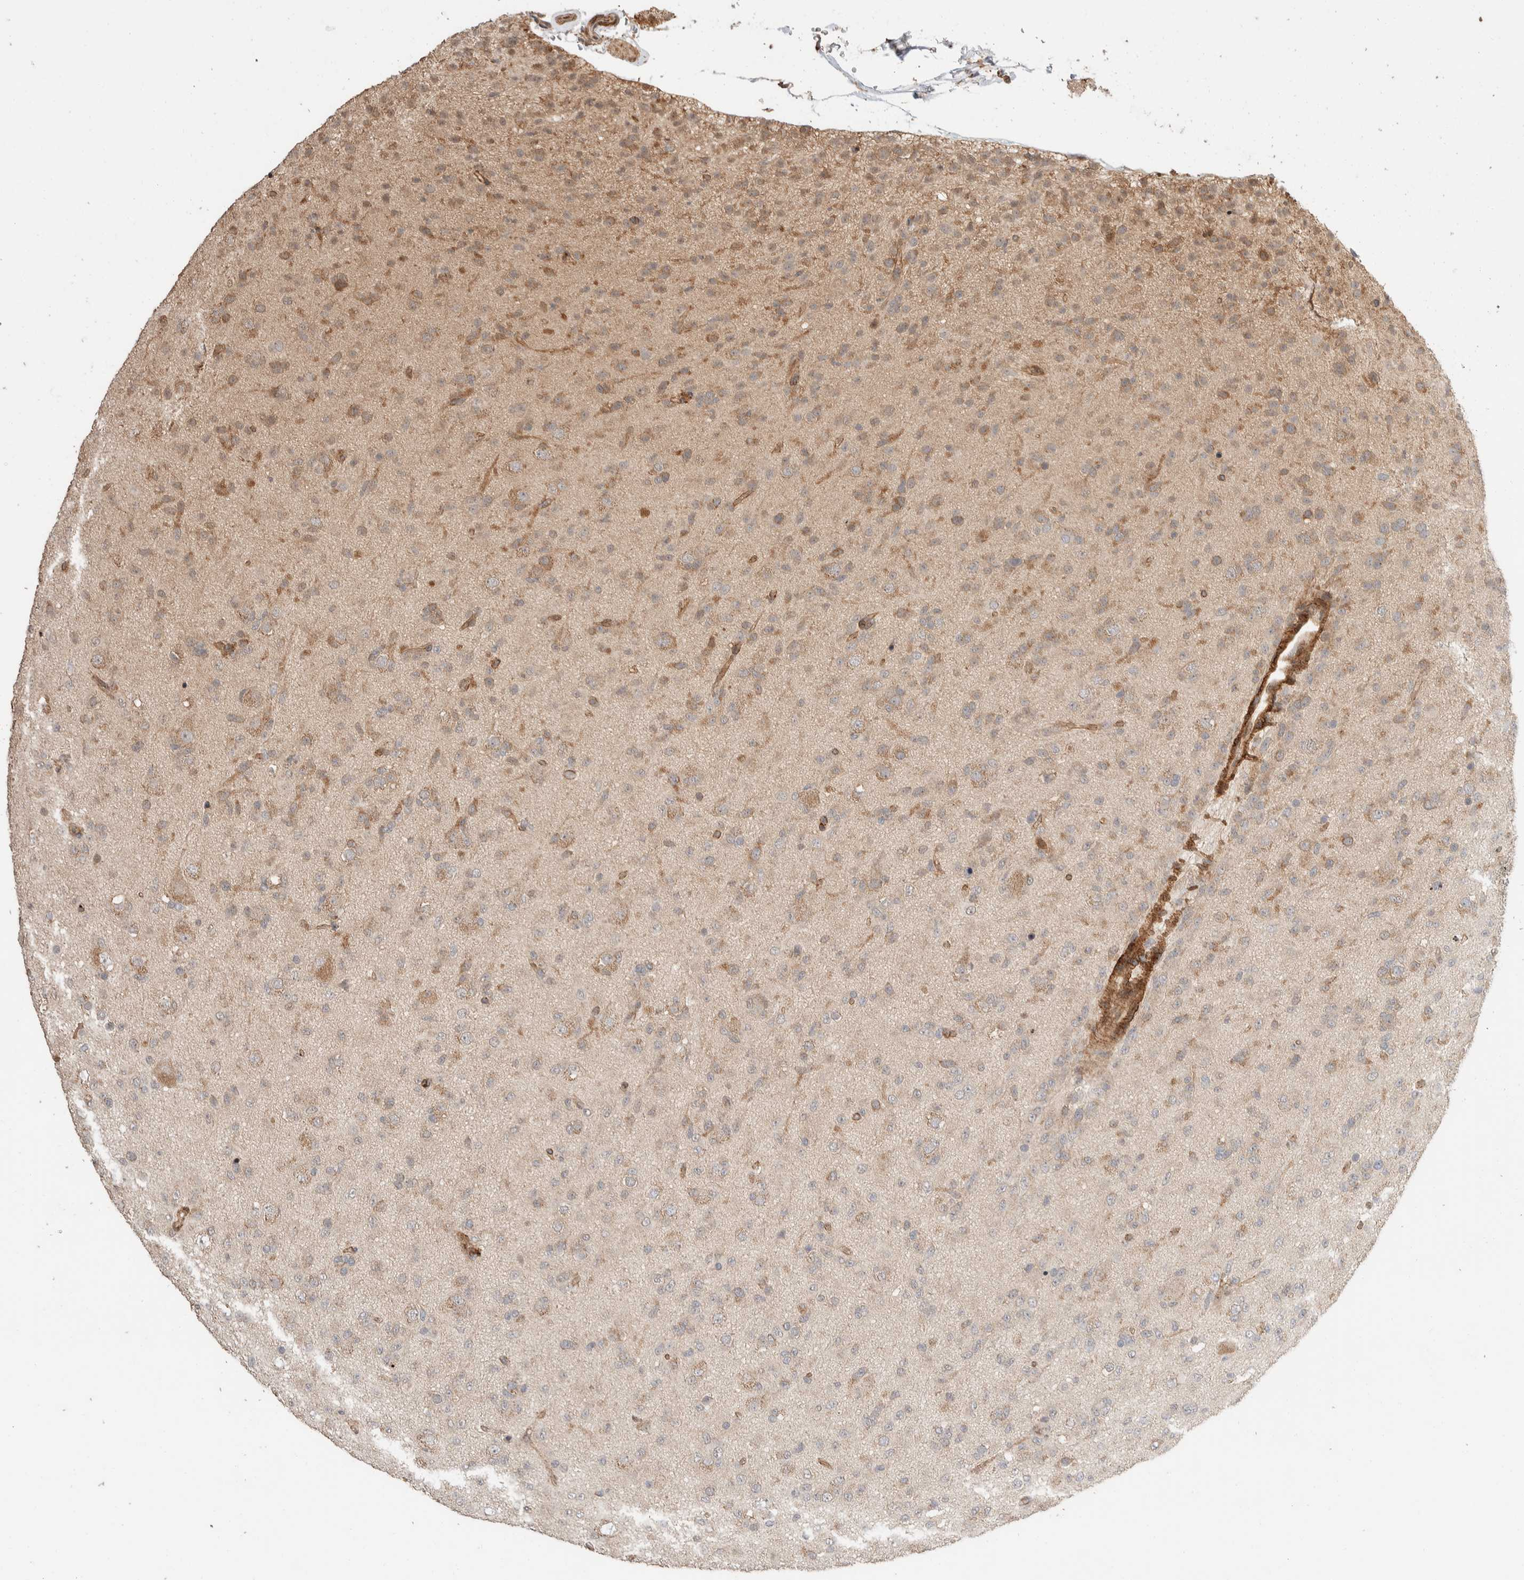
{"staining": {"intensity": "weak", "quantity": "25%-75%", "location": "cytoplasmic/membranous"}, "tissue": "glioma", "cell_type": "Tumor cells", "image_type": "cancer", "snomed": [{"axis": "morphology", "description": "Glioma, malignant, Low grade"}, {"axis": "topography", "description": "Brain"}], "caption": "Malignant glioma (low-grade) stained with DAB (3,3'-diaminobenzidine) IHC shows low levels of weak cytoplasmic/membranous positivity in about 25%-75% of tumor cells.", "gene": "ERC1", "patient": {"sex": "male", "age": 65}}